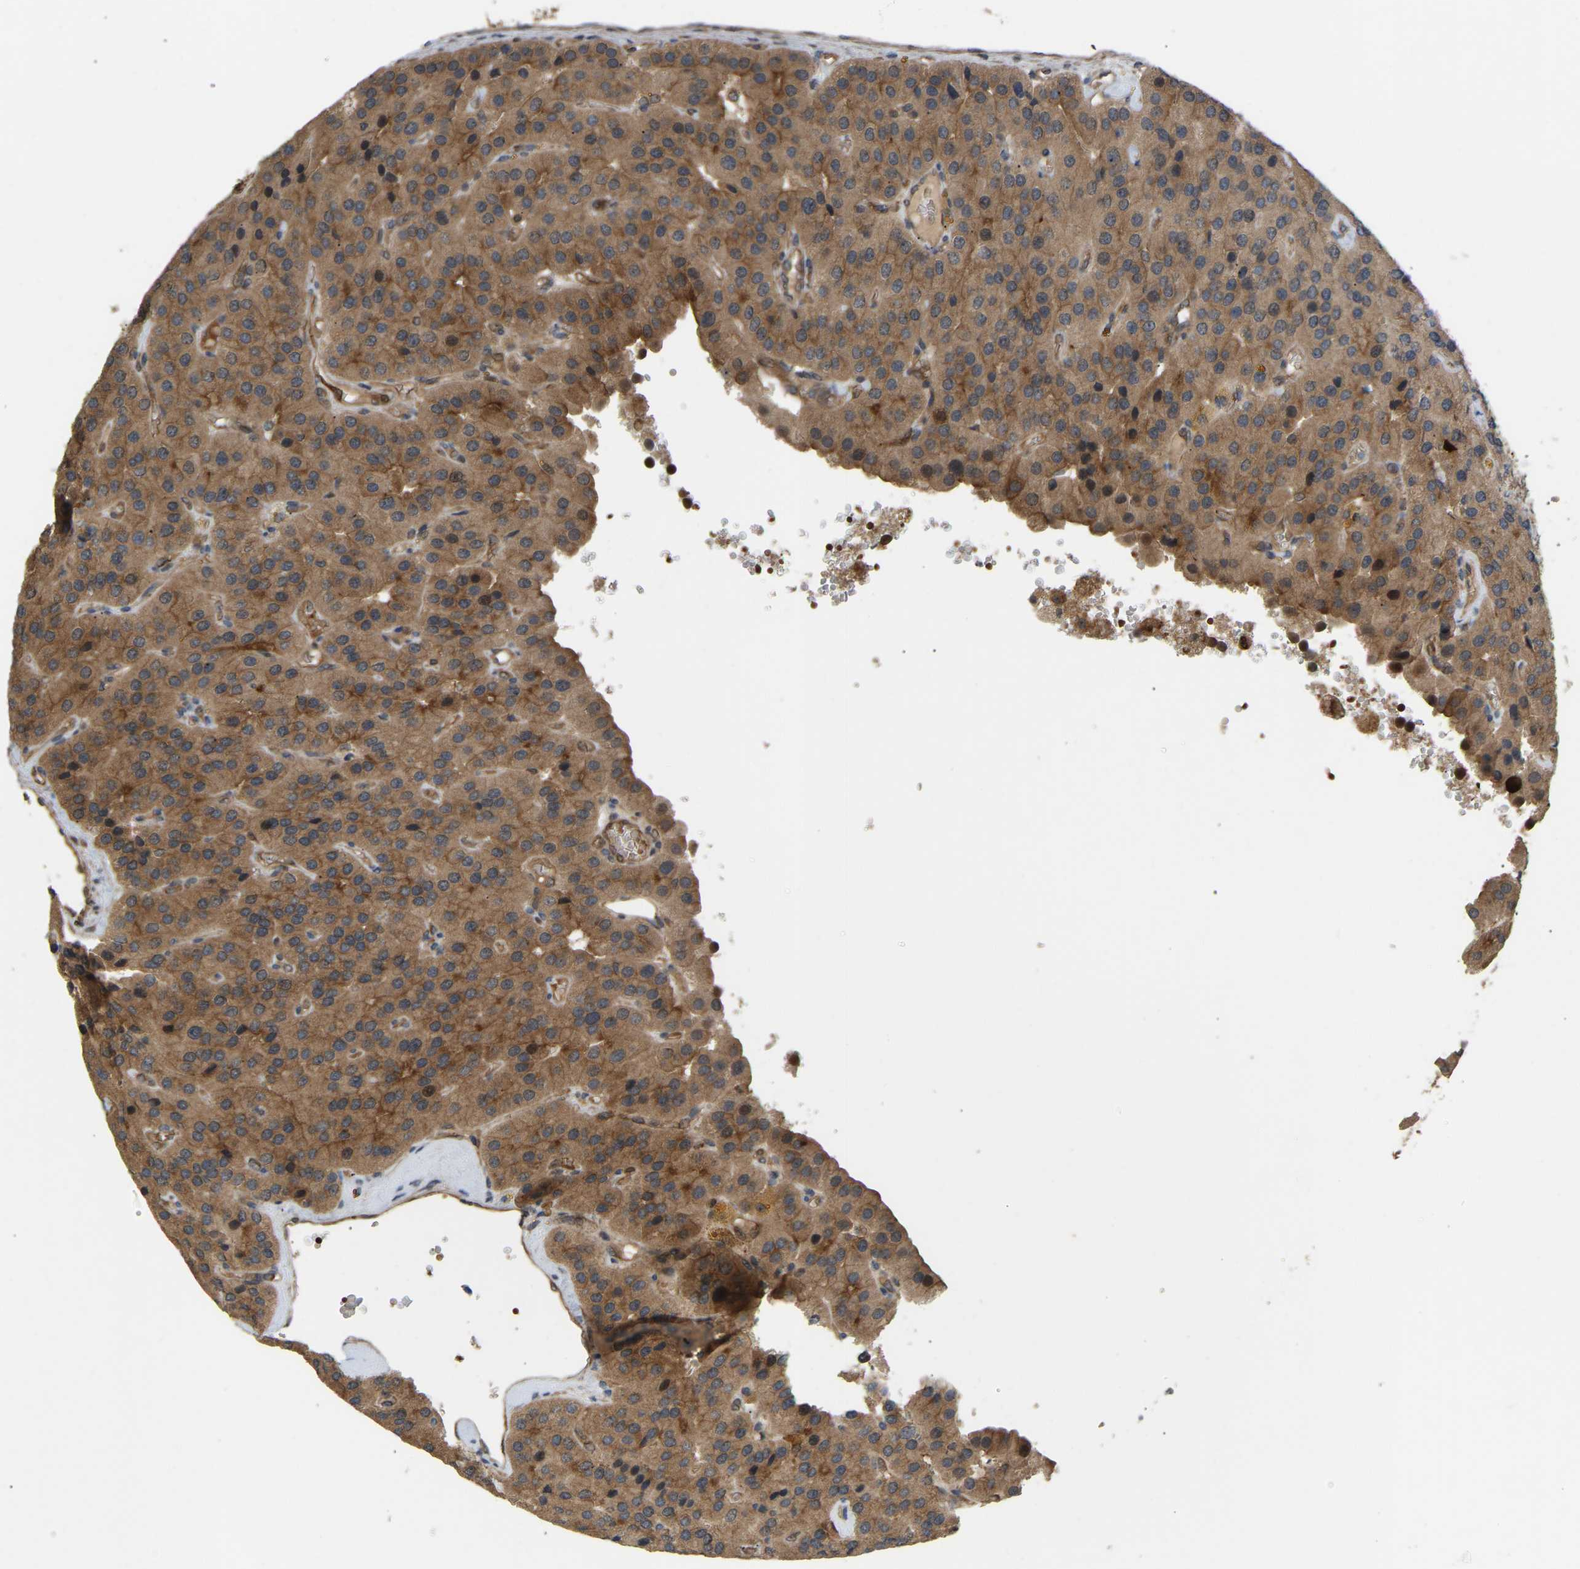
{"staining": {"intensity": "strong", "quantity": ">75%", "location": "cytoplasmic/membranous,nuclear"}, "tissue": "parathyroid gland", "cell_type": "Glandular cells", "image_type": "normal", "snomed": [{"axis": "morphology", "description": "Normal tissue, NOS"}, {"axis": "morphology", "description": "Adenoma, NOS"}, {"axis": "topography", "description": "Parathyroid gland"}], "caption": "Strong cytoplasmic/membranous,nuclear expression for a protein is seen in approximately >75% of glandular cells of benign parathyroid gland using IHC.", "gene": "LIMK2", "patient": {"sex": "female", "age": 86}}